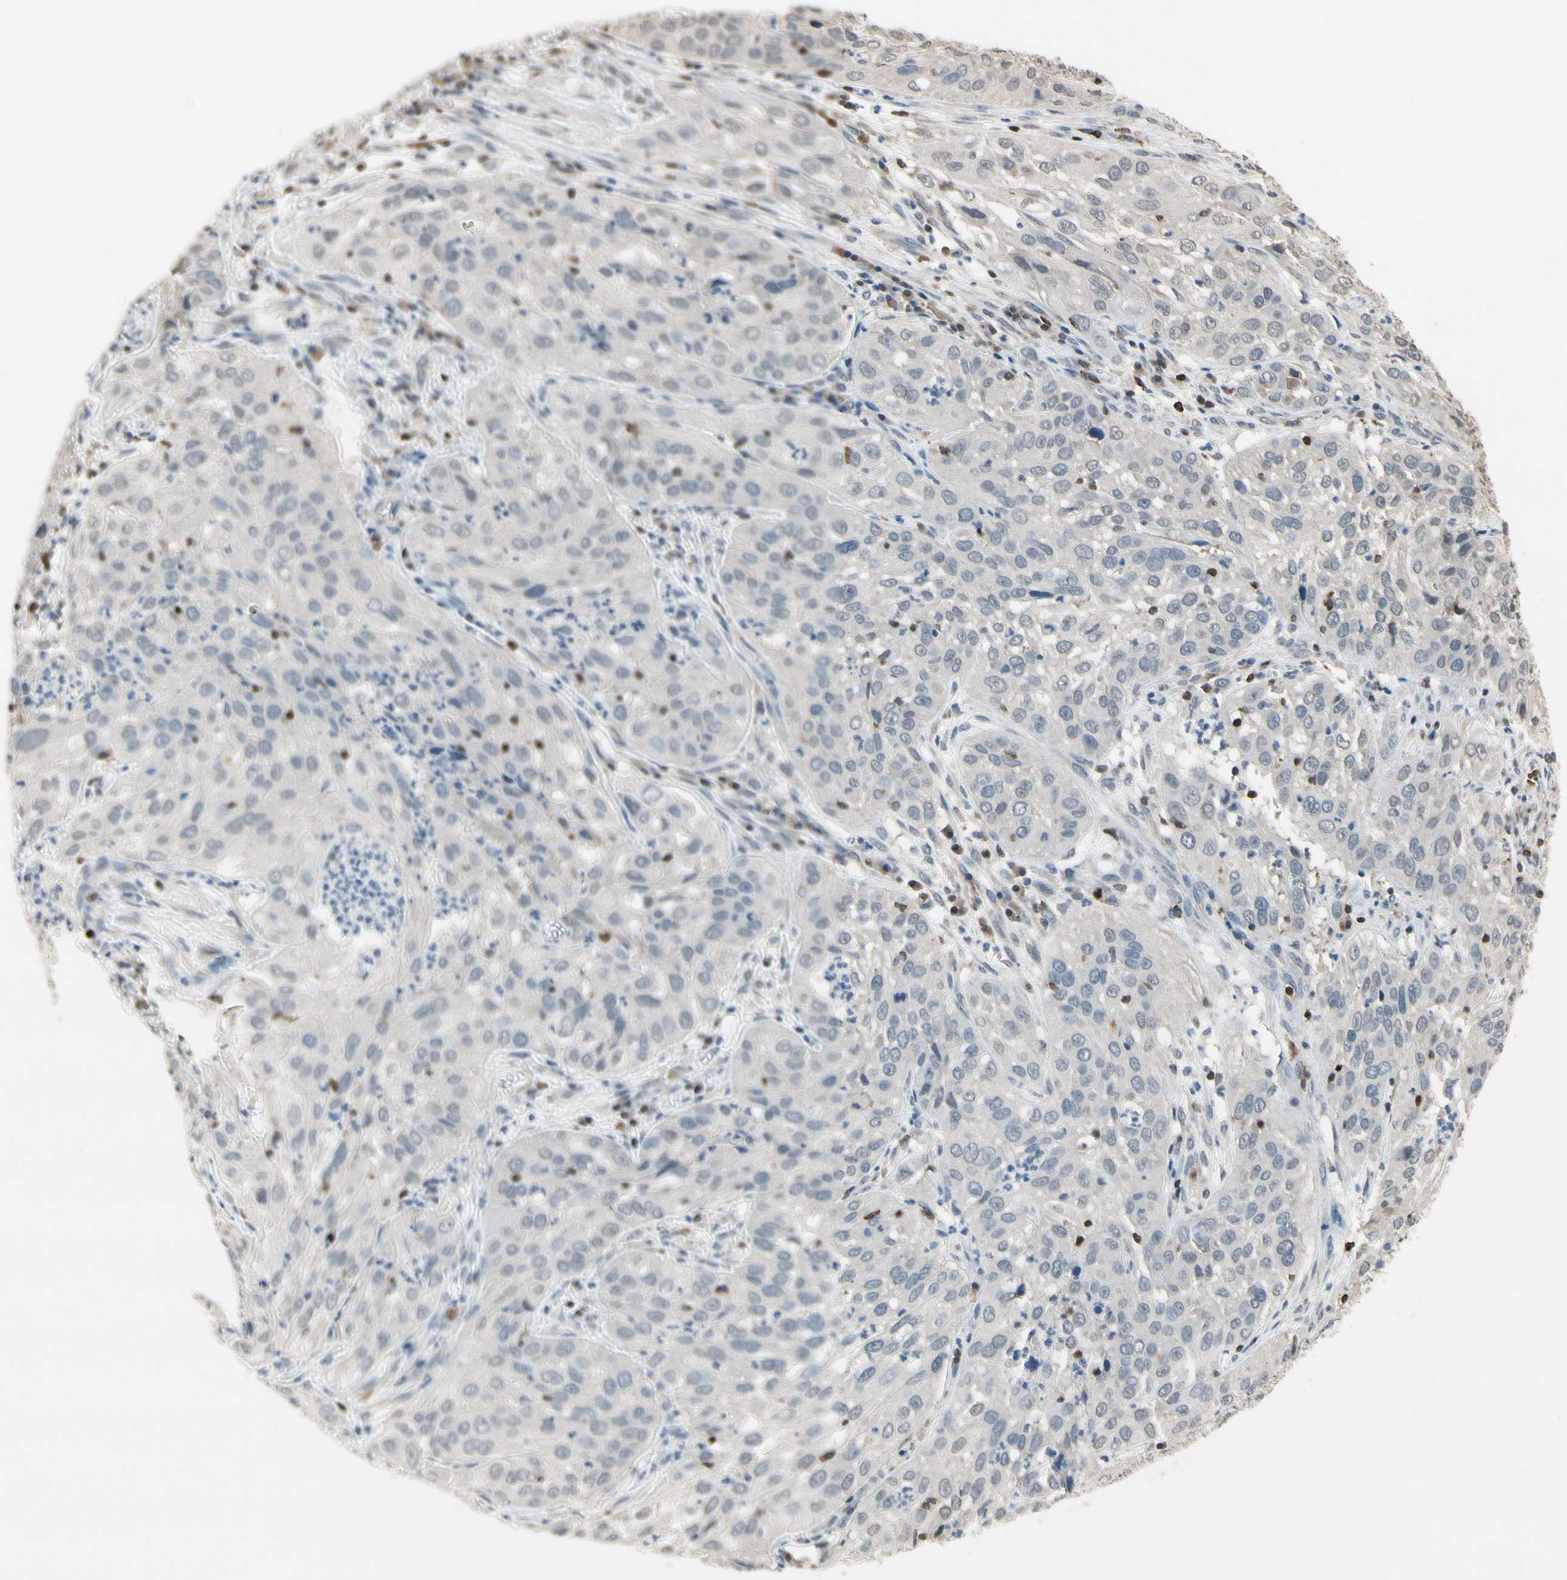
{"staining": {"intensity": "negative", "quantity": "none", "location": "none"}, "tissue": "cervical cancer", "cell_type": "Tumor cells", "image_type": "cancer", "snomed": [{"axis": "morphology", "description": "Squamous cell carcinoma, NOS"}, {"axis": "topography", "description": "Cervix"}], "caption": "High power microscopy micrograph of an immunohistochemistry (IHC) micrograph of cervical cancer, revealing no significant expression in tumor cells.", "gene": "NFATC2", "patient": {"sex": "female", "age": 32}}